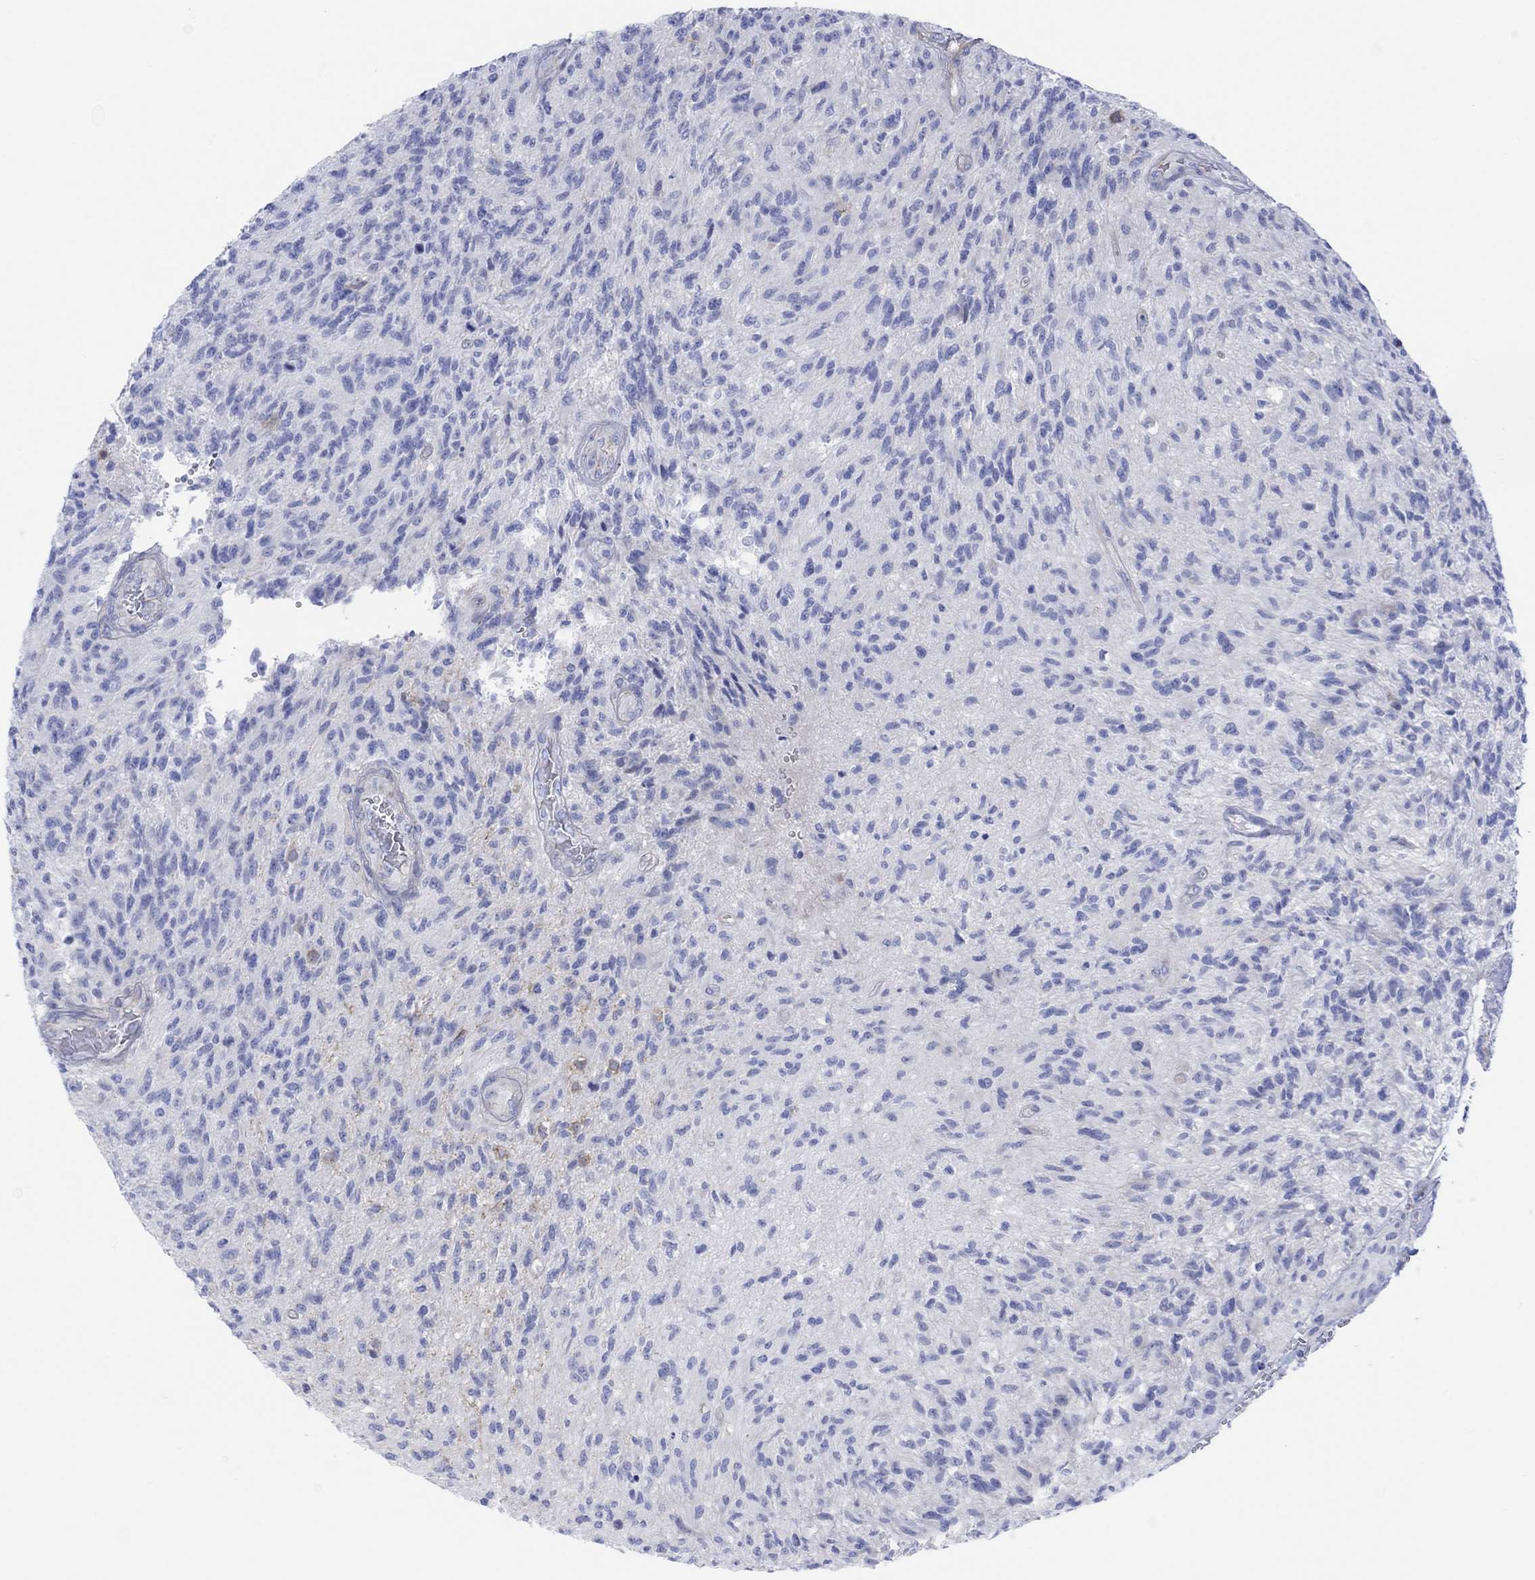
{"staining": {"intensity": "negative", "quantity": "none", "location": "none"}, "tissue": "glioma", "cell_type": "Tumor cells", "image_type": "cancer", "snomed": [{"axis": "morphology", "description": "Glioma, malignant, High grade"}, {"axis": "topography", "description": "Brain"}], "caption": "An immunohistochemistry (IHC) photomicrograph of glioma is shown. There is no staining in tumor cells of glioma. The staining was performed using DAB (3,3'-diaminobenzidine) to visualize the protein expression in brown, while the nuclei were stained in blue with hematoxylin (Magnification: 20x).", "gene": "TLDC2", "patient": {"sex": "male", "age": 56}}